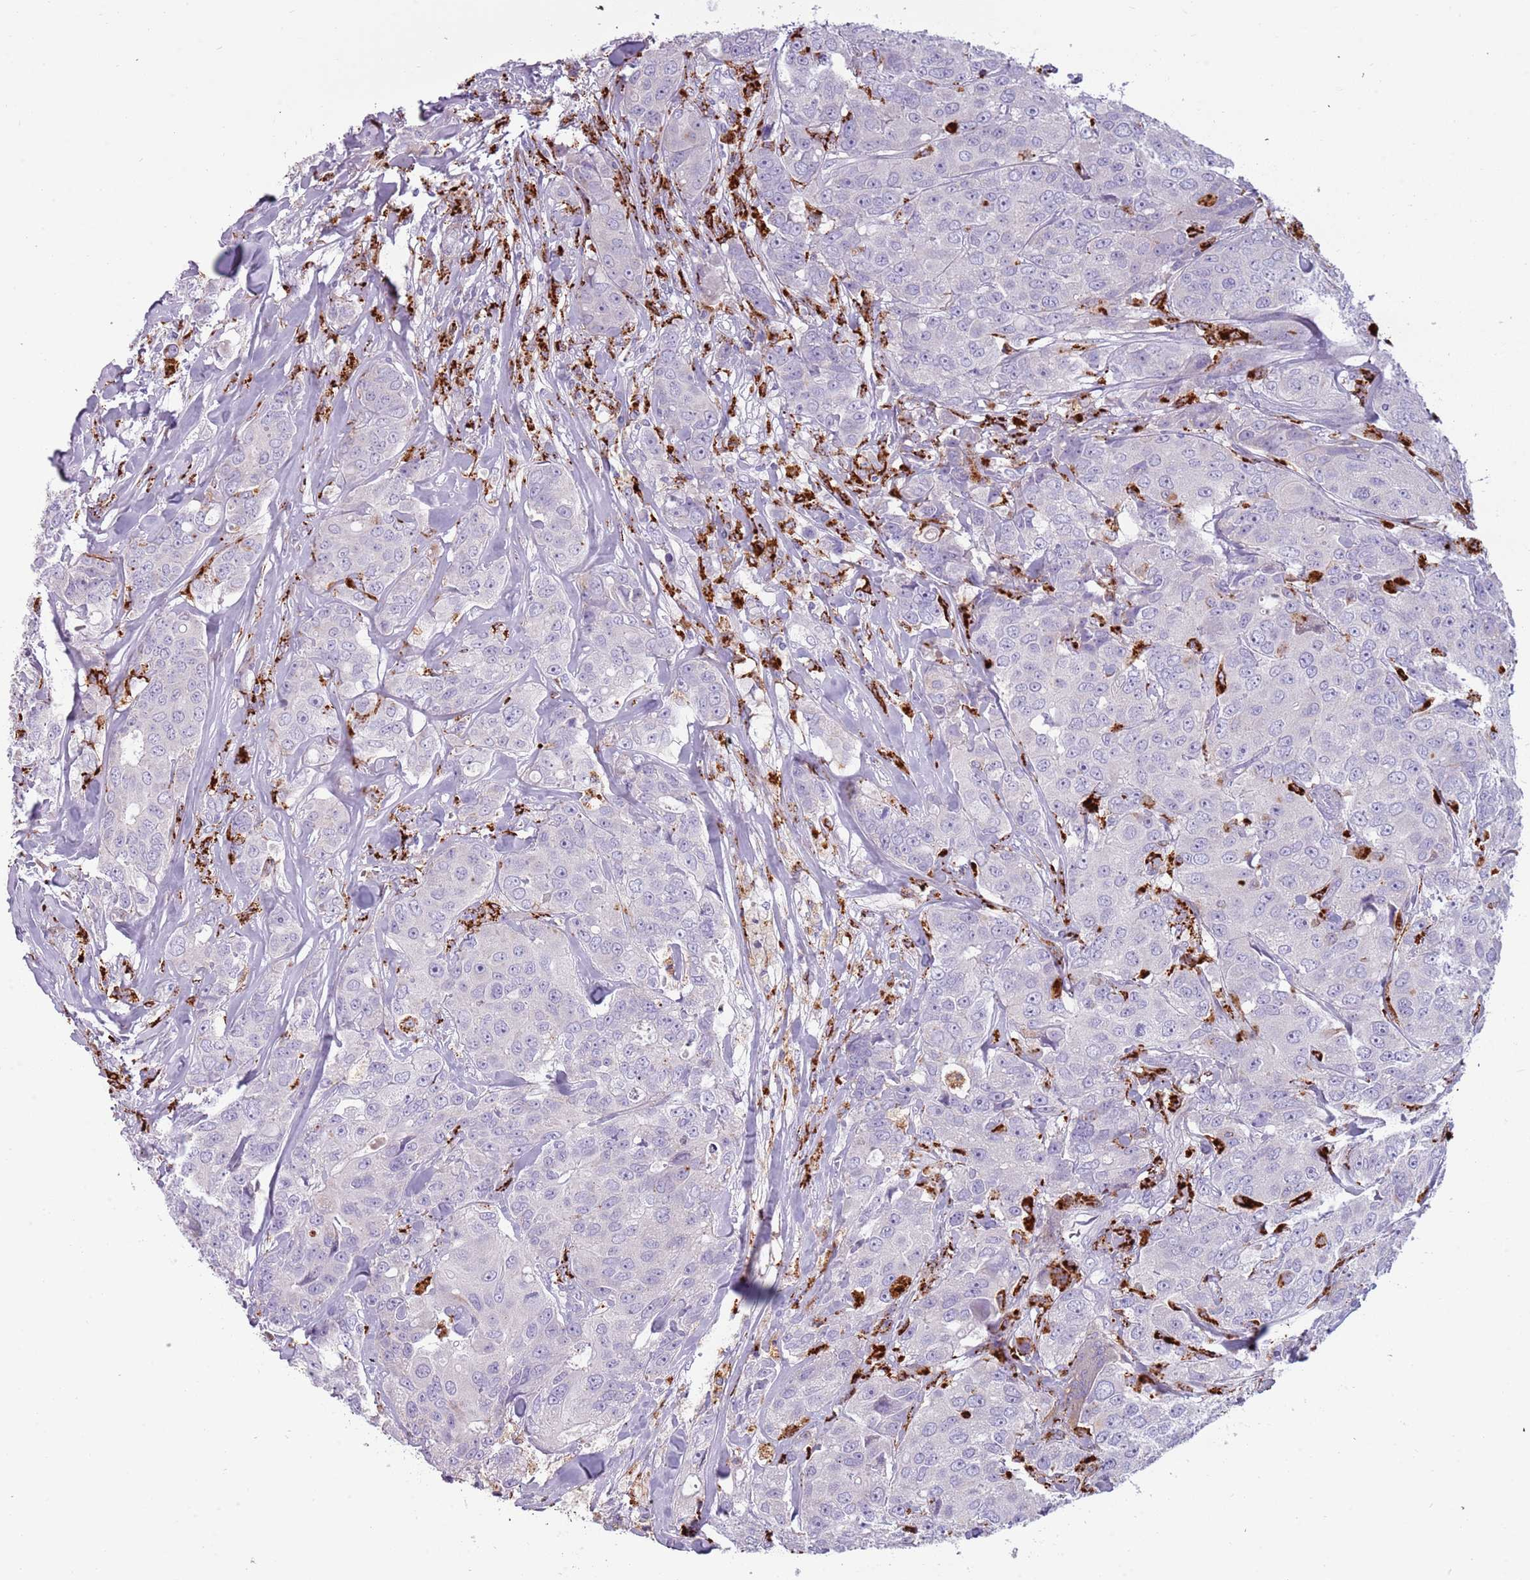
{"staining": {"intensity": "negative", "quantity": "none", "location": "none"}, "tissue": "breast cancer", "cell_type": "Tumor cells", "image_type": "cancer", "snomed": [{"axis": "morphology", "description": "Duct carcinoma"}, {"axis": "topography", "description": "Breast"}], "caption": "The immunohistochemistry (IHC) photomicrograph has no significant expression in tumor cells of invasive ductal carcinoma (breast) tissue.", "gene": "NWD2", "patient": {"sex": "female", "age": 43}}